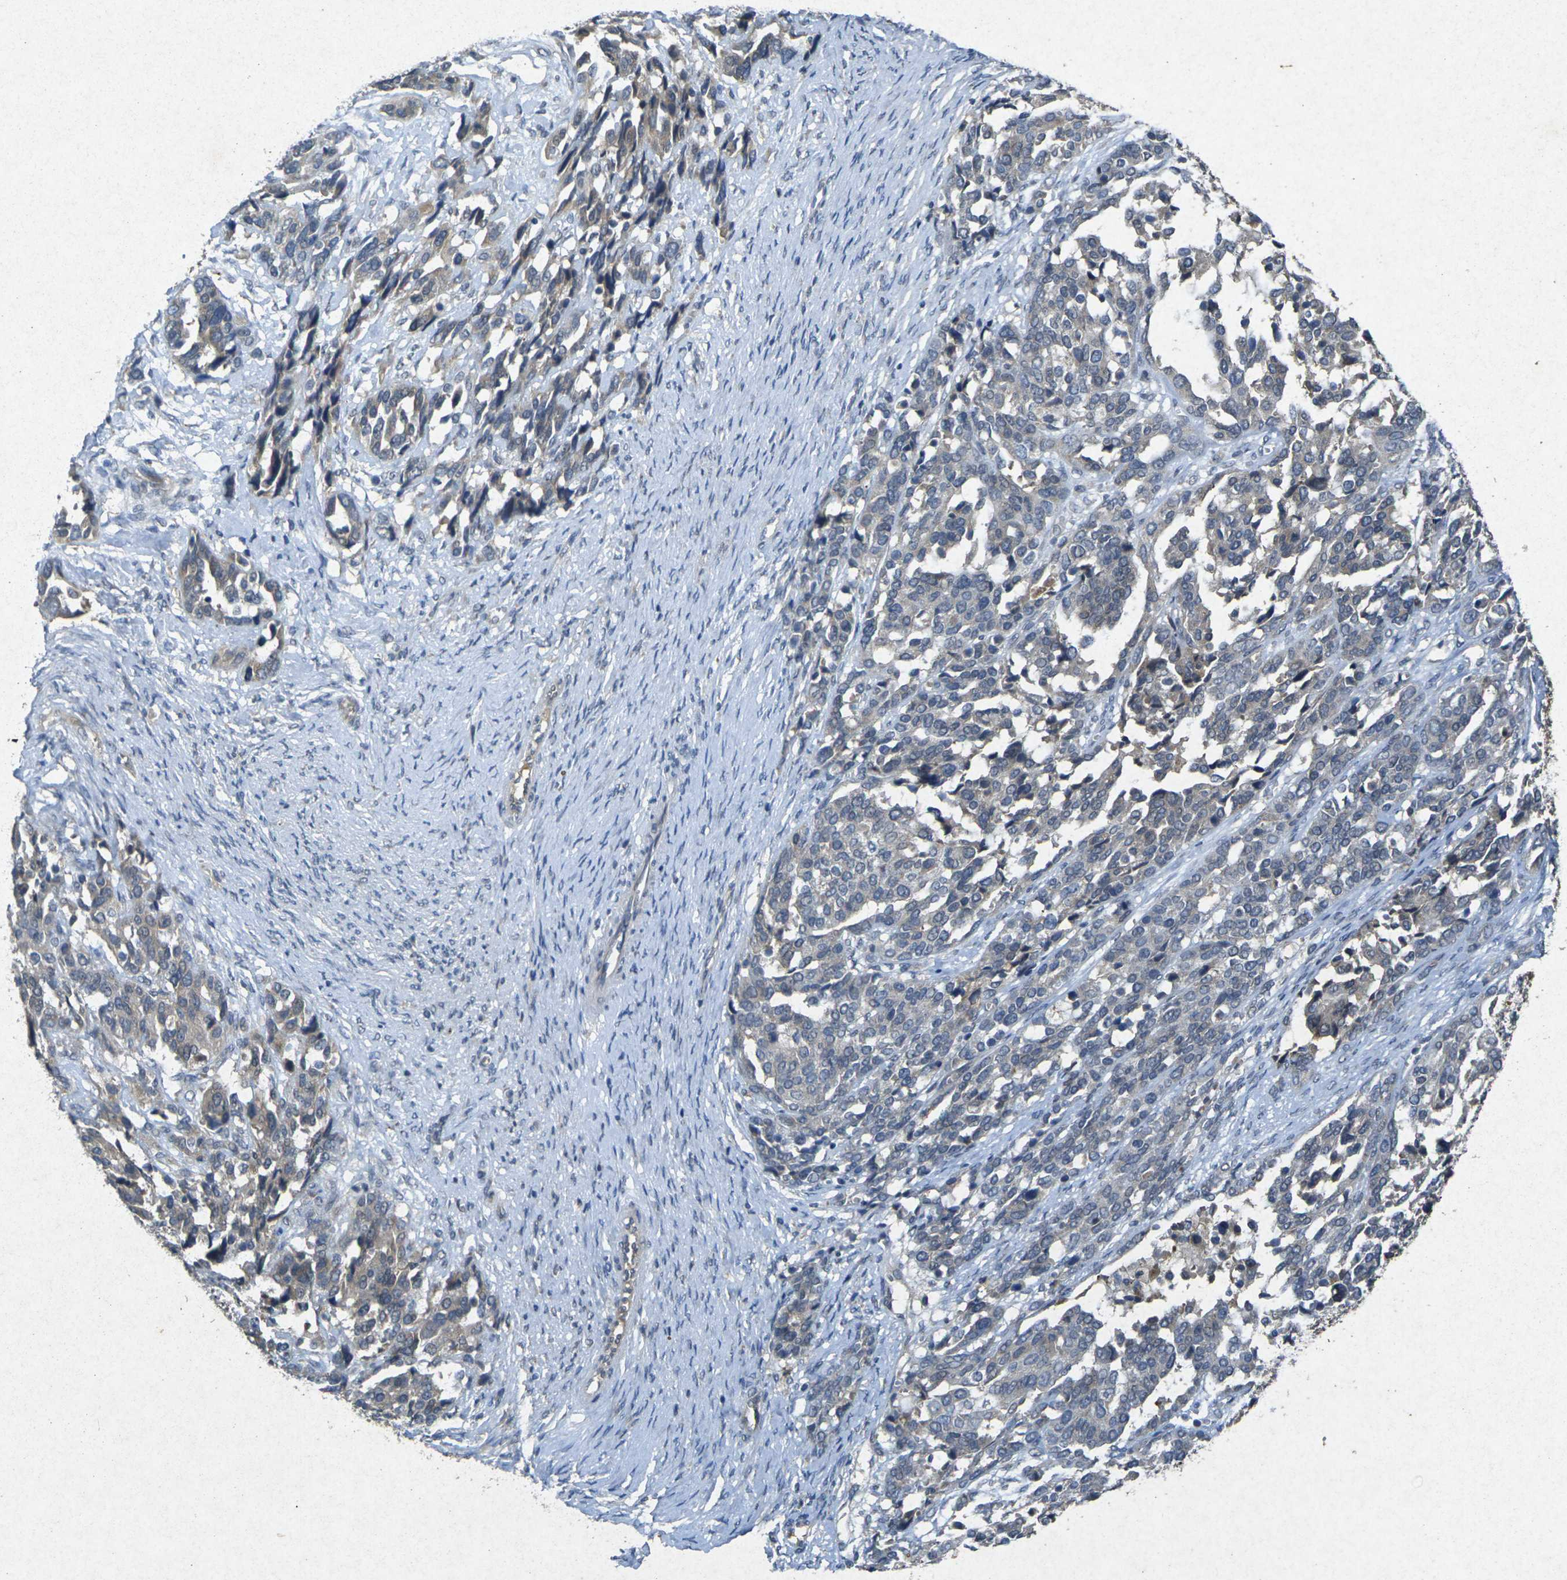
{"staining": {"intensity": "moderate", "quantity": "25%-75%", "location": "cytoplasmic/membranous"}, "tissue": "ovarian cancer", "cell_type": "Tumor cells", "image_type": "cancer", "snomed": [{"axis": "morphology", "description": "Cystadenocarcinoma, serous, NOS"}, {"axis": "topography", "description": "Ovary"}], "caption": "An immunohistochemistry image of tumor tissue is shown. Protein staining in brown highlights moderate cytoplasmic/membranous positivity in ovarian cancer within tumor cells.", "gene": "RGMA", "patient": {"sex": "female", "age": 44}}